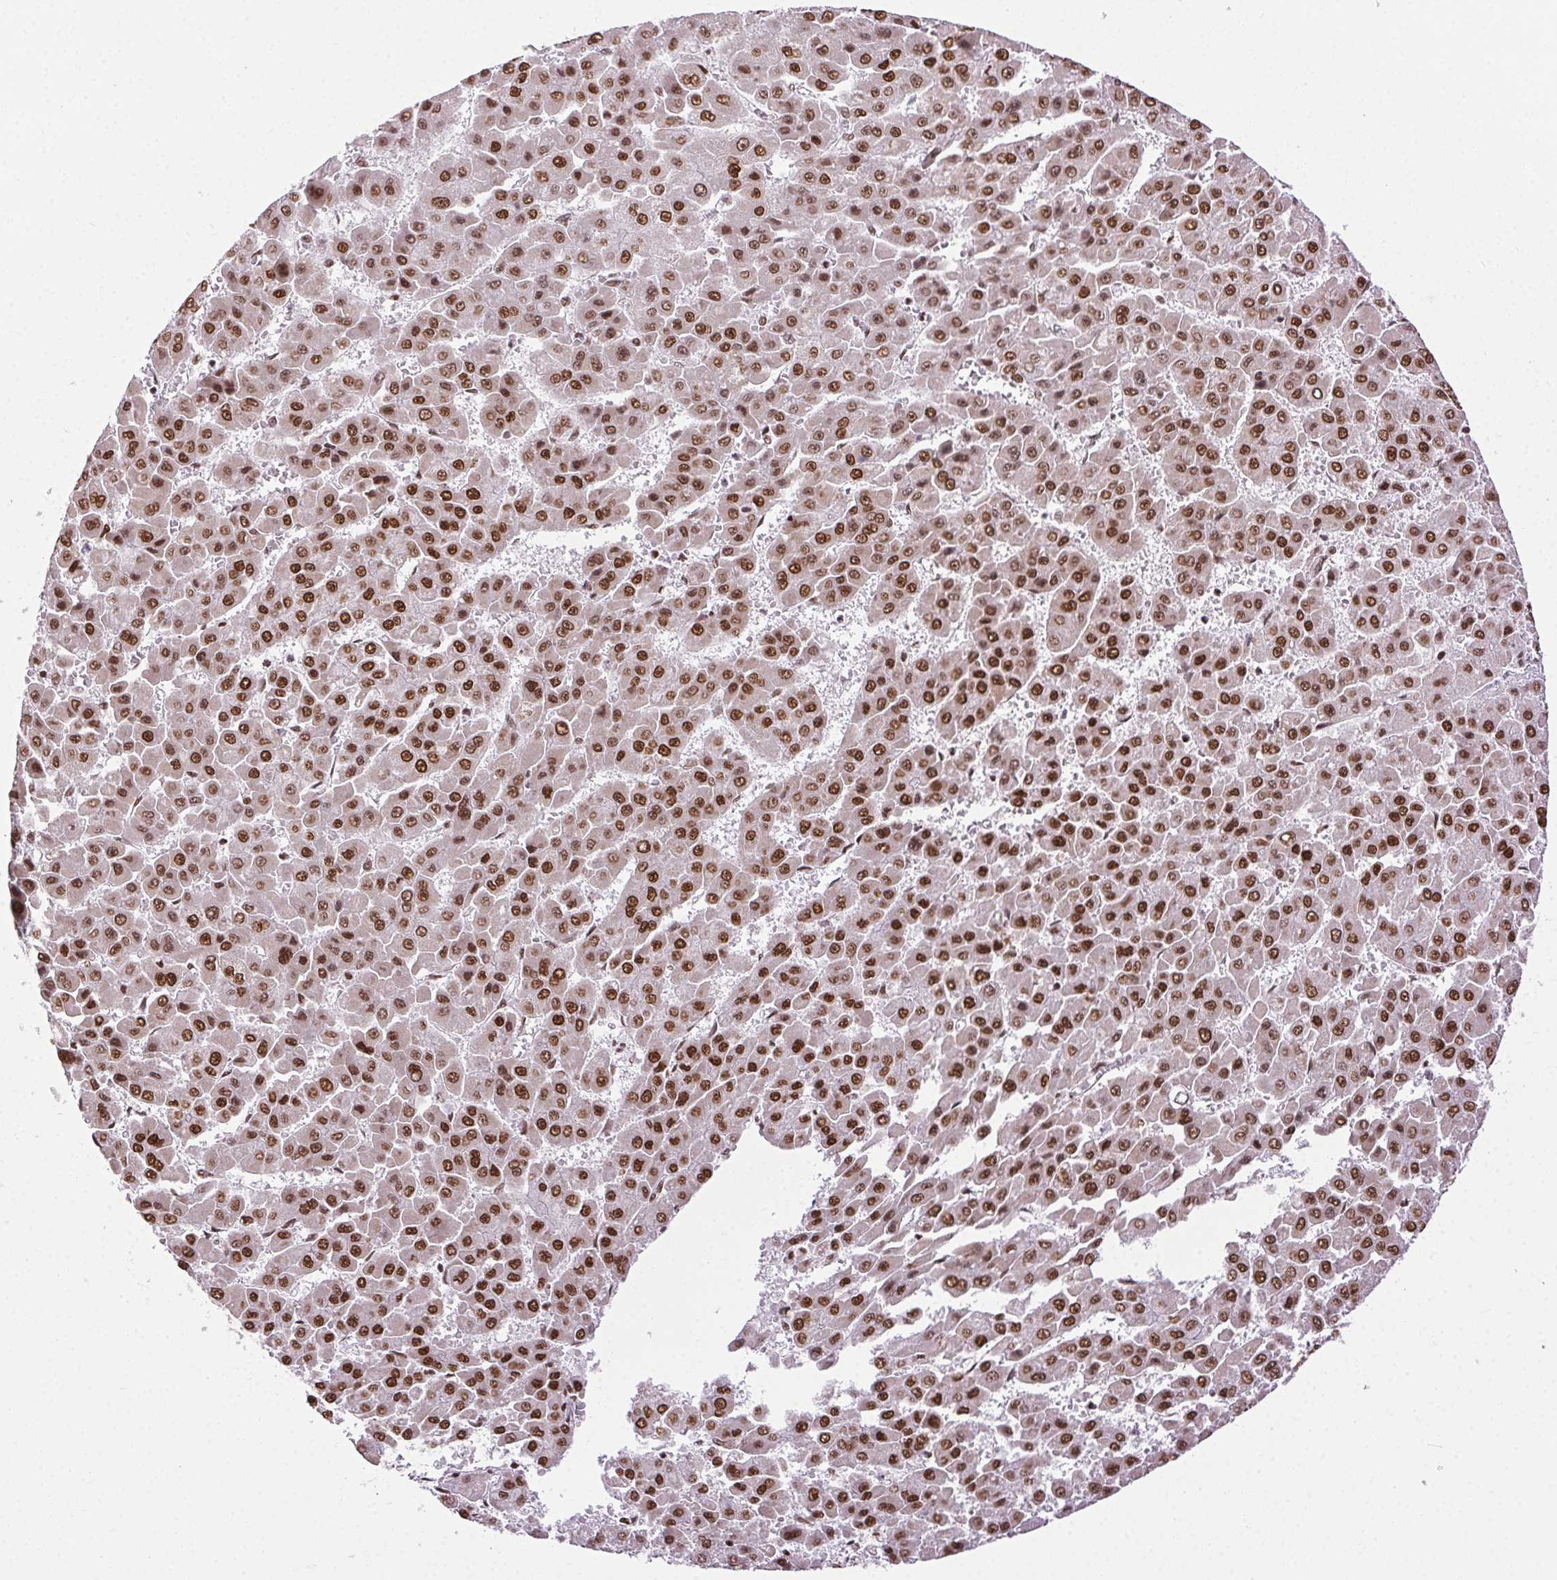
{"staining": {"intensity": "strong", "quantity": ">75%", "location": "nuclear"}, "tissue": "liver cancer", "cell_type": "Tumor cells", "image_type": "cancer", "snomed": [{"axis": "morphology", "description": "Carcinoma, Hepatocellular, NOS"}, {"axis": "topography", "description": "Liver"}], "caption": "Liver cancer (hepatocellular carcinoma) was stained to show a protein in brown. There is high levels of strong nuclear positivity in approximately >75% of tumor cells. (Brightfield microscopy of DAB IHC at high magnification).", "gene": "TRA2B", "patient": {"sex": "male", "age": 78}}